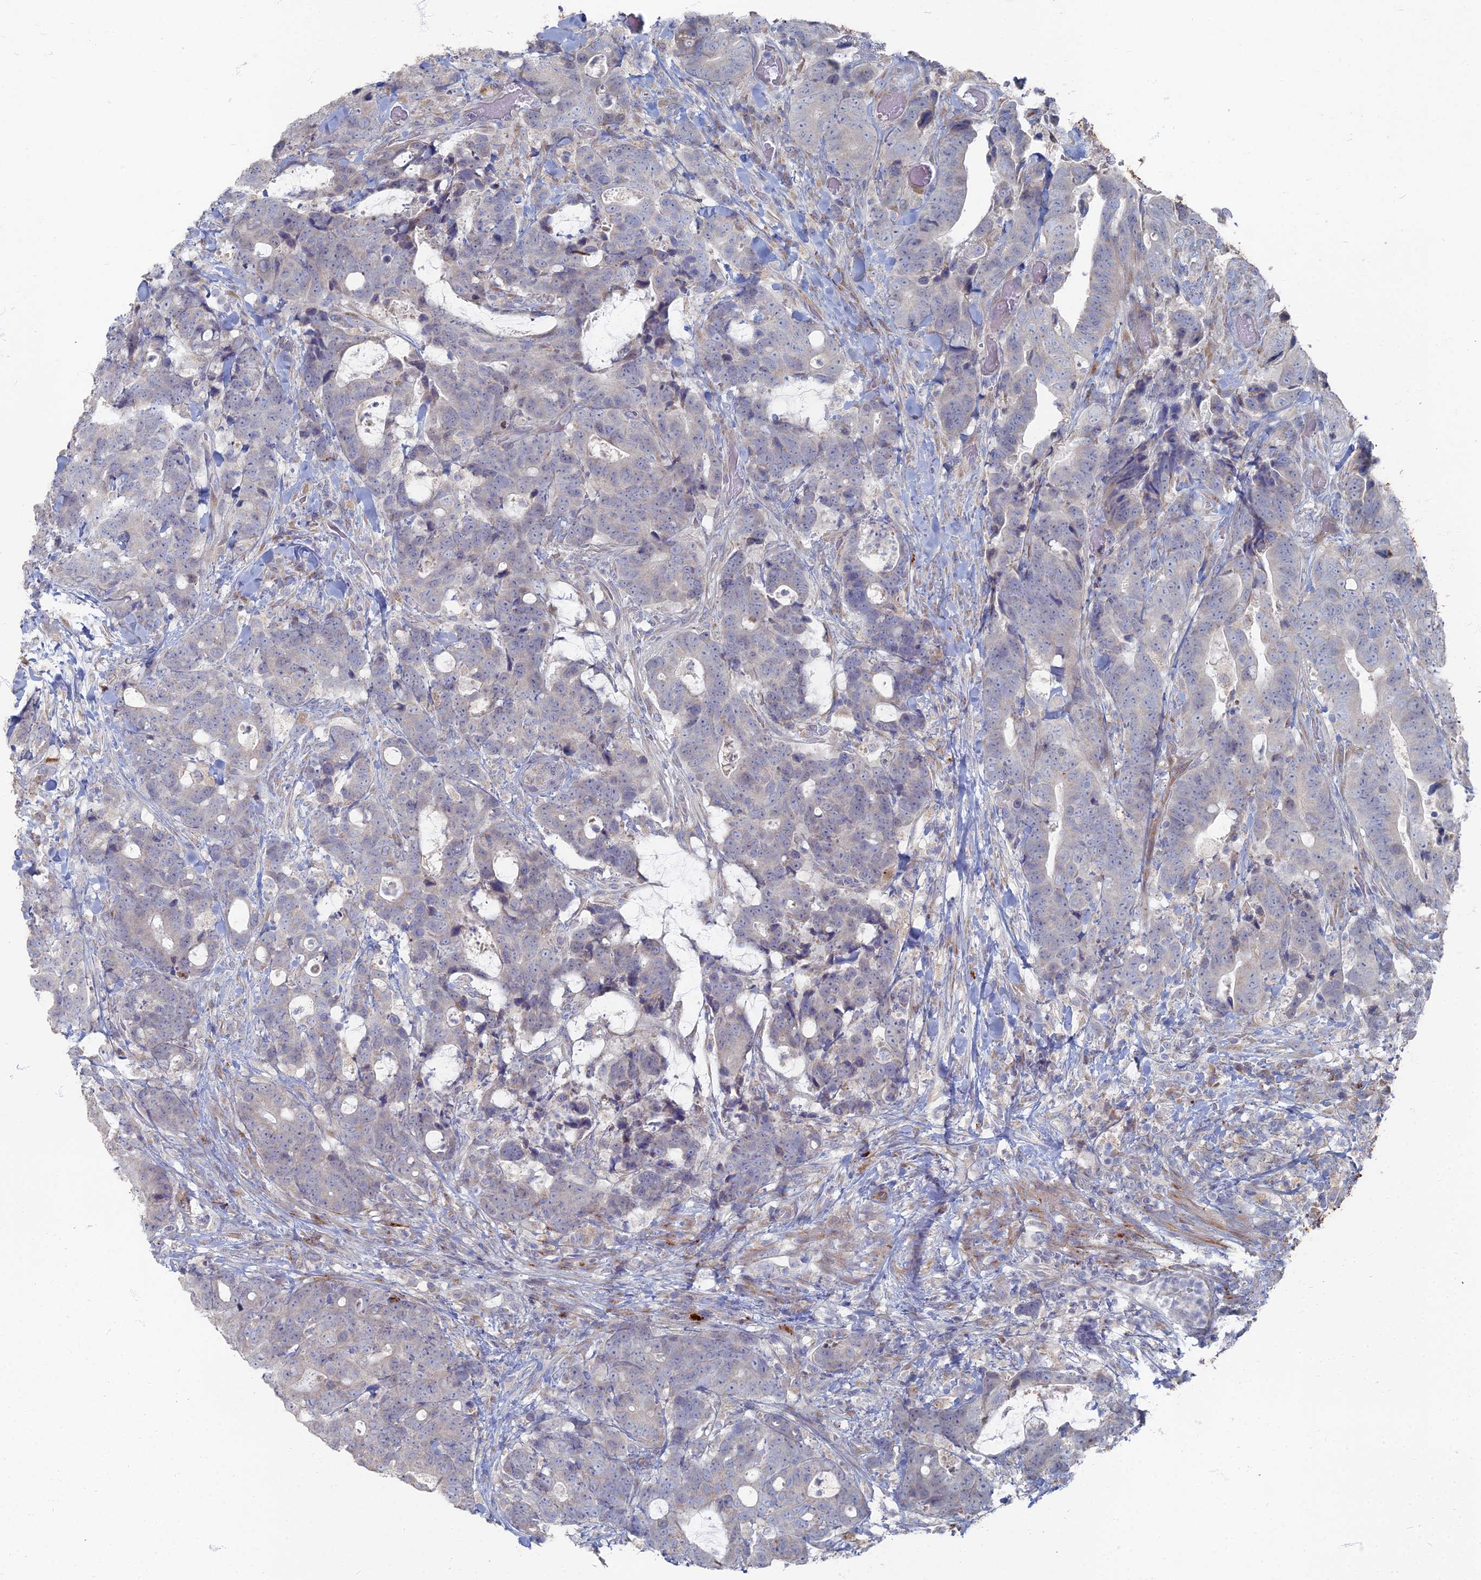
{"staining": {"intensity": "negative", "quantity": "none", "location": "none"}, "tissue": "colorectal cancer", "cell_type": "Tumor cells", "image_type": "cancer", "snomed": [{"axis": "morphology", "description": "Adenocarcinoma, NOS"}, {"axis": "topography", "description": "Colon"}], "caption": "Micrograph shows no significant protein positivity in tumor cells of colorectal adenocarcinoma. (Immunohistochemistry (ihc), brightfield microscopy, high magnification).", "gene": "TMEM128", "patient": {"sex": "female", "age": 82}}